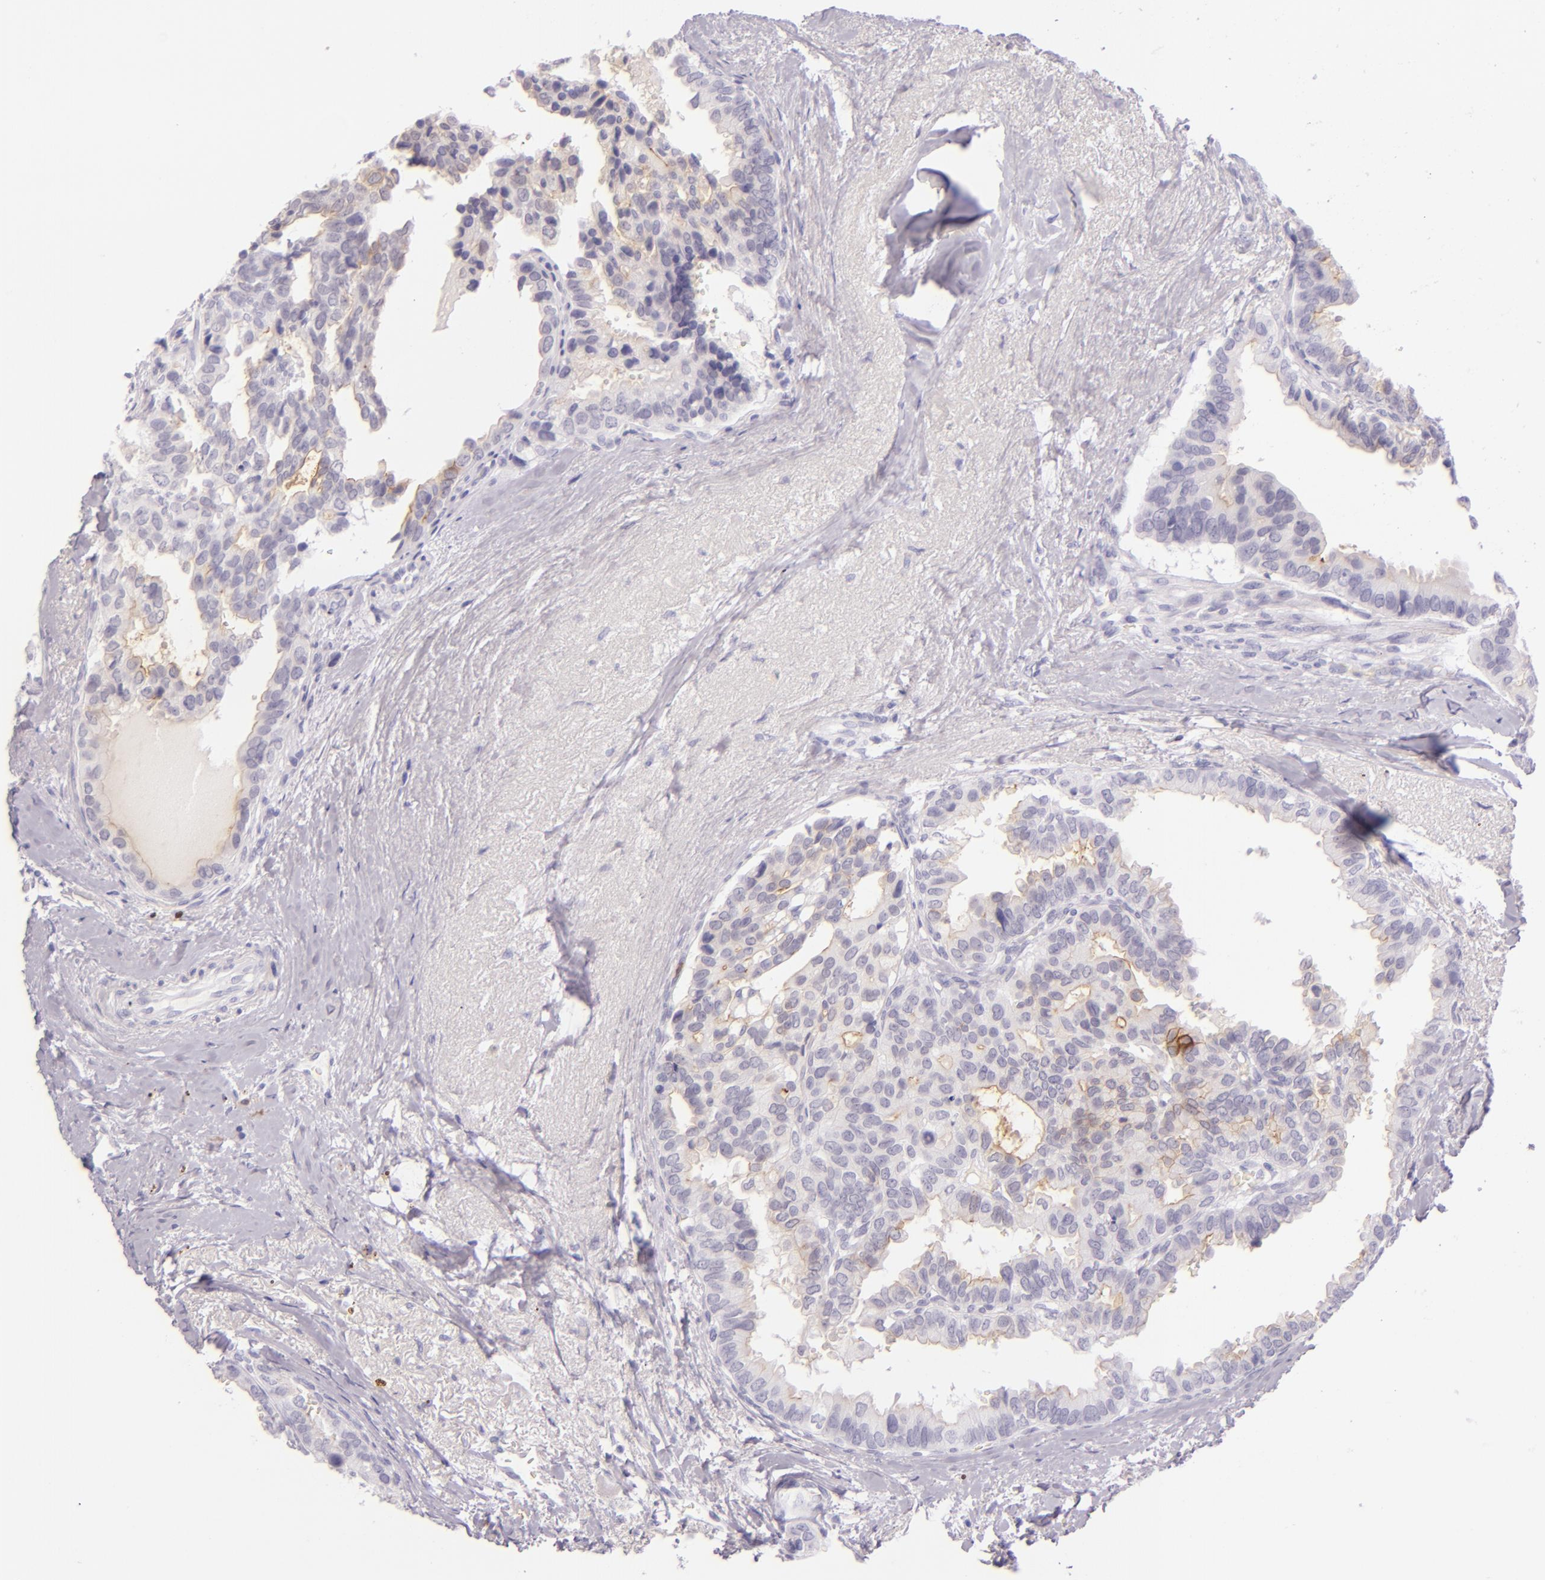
{"staining": {"intensity": "weak", "quantity": "<25%", "location": "cytoplasmic/membranous"}, "tissue": "breast cancer", "cell_type": "Tumor cells", "image_type": "cancer", "snomed": [{"axis": "morphology", "description": "Duct carcinoma"}, {"axis": "topography", "description": "Breast"}], "caption": "Human breast cancer (invasive ductal carcinoma) stained for a protein using immunohistochemistry displays no staining in tumor cells.", "gene": "CEACAM1", "patient": {"sex": "female", "age": 69}}